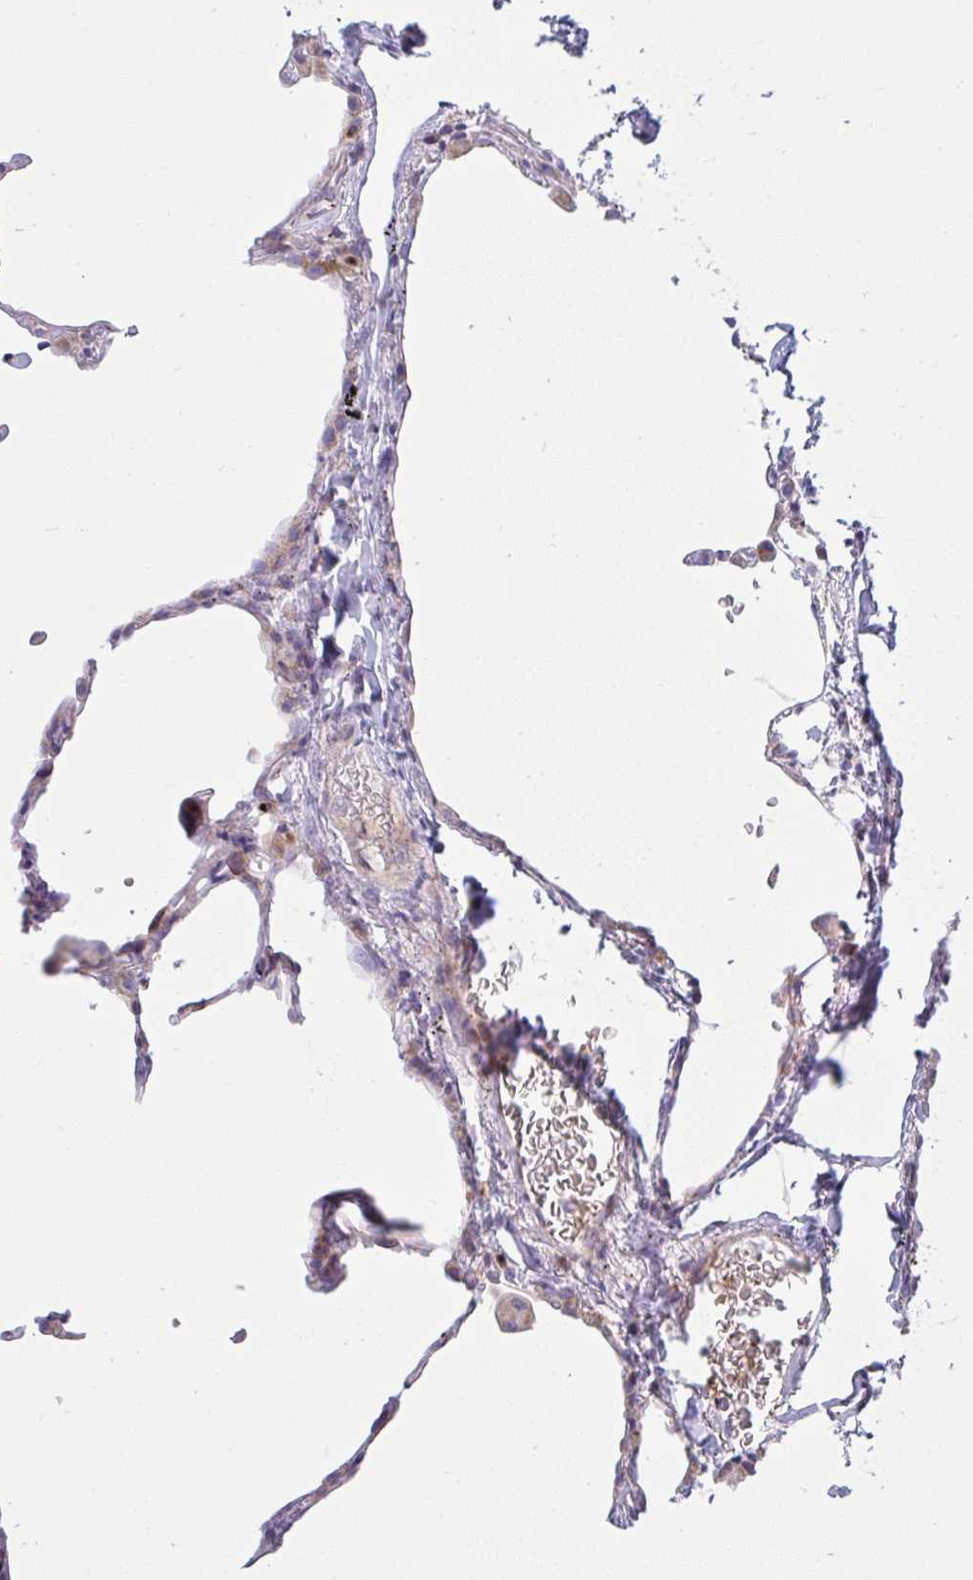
{"staining": {"intensity": "weak", "quantity": "25%-75%", "location": "cytoplasmic/membranous"}, "tissue": "lung", "cell_type": "Alveolar cells", "image_type": "normal", "snomed": [{"axis": "morphology", "description": "Normal tissue, NOS"}, {"axis": "topography", "description": "Lung"}], "caption": "DAB (3,3'-diaminobenzidine) immunohistochemical staining of benign lung demonstrates weak cytoplasmic/membranous protein staining in approximately 25%-75% of alveolar cells.", "gene": "NTN1", "patient": {"sex": "female", "age": 57}}